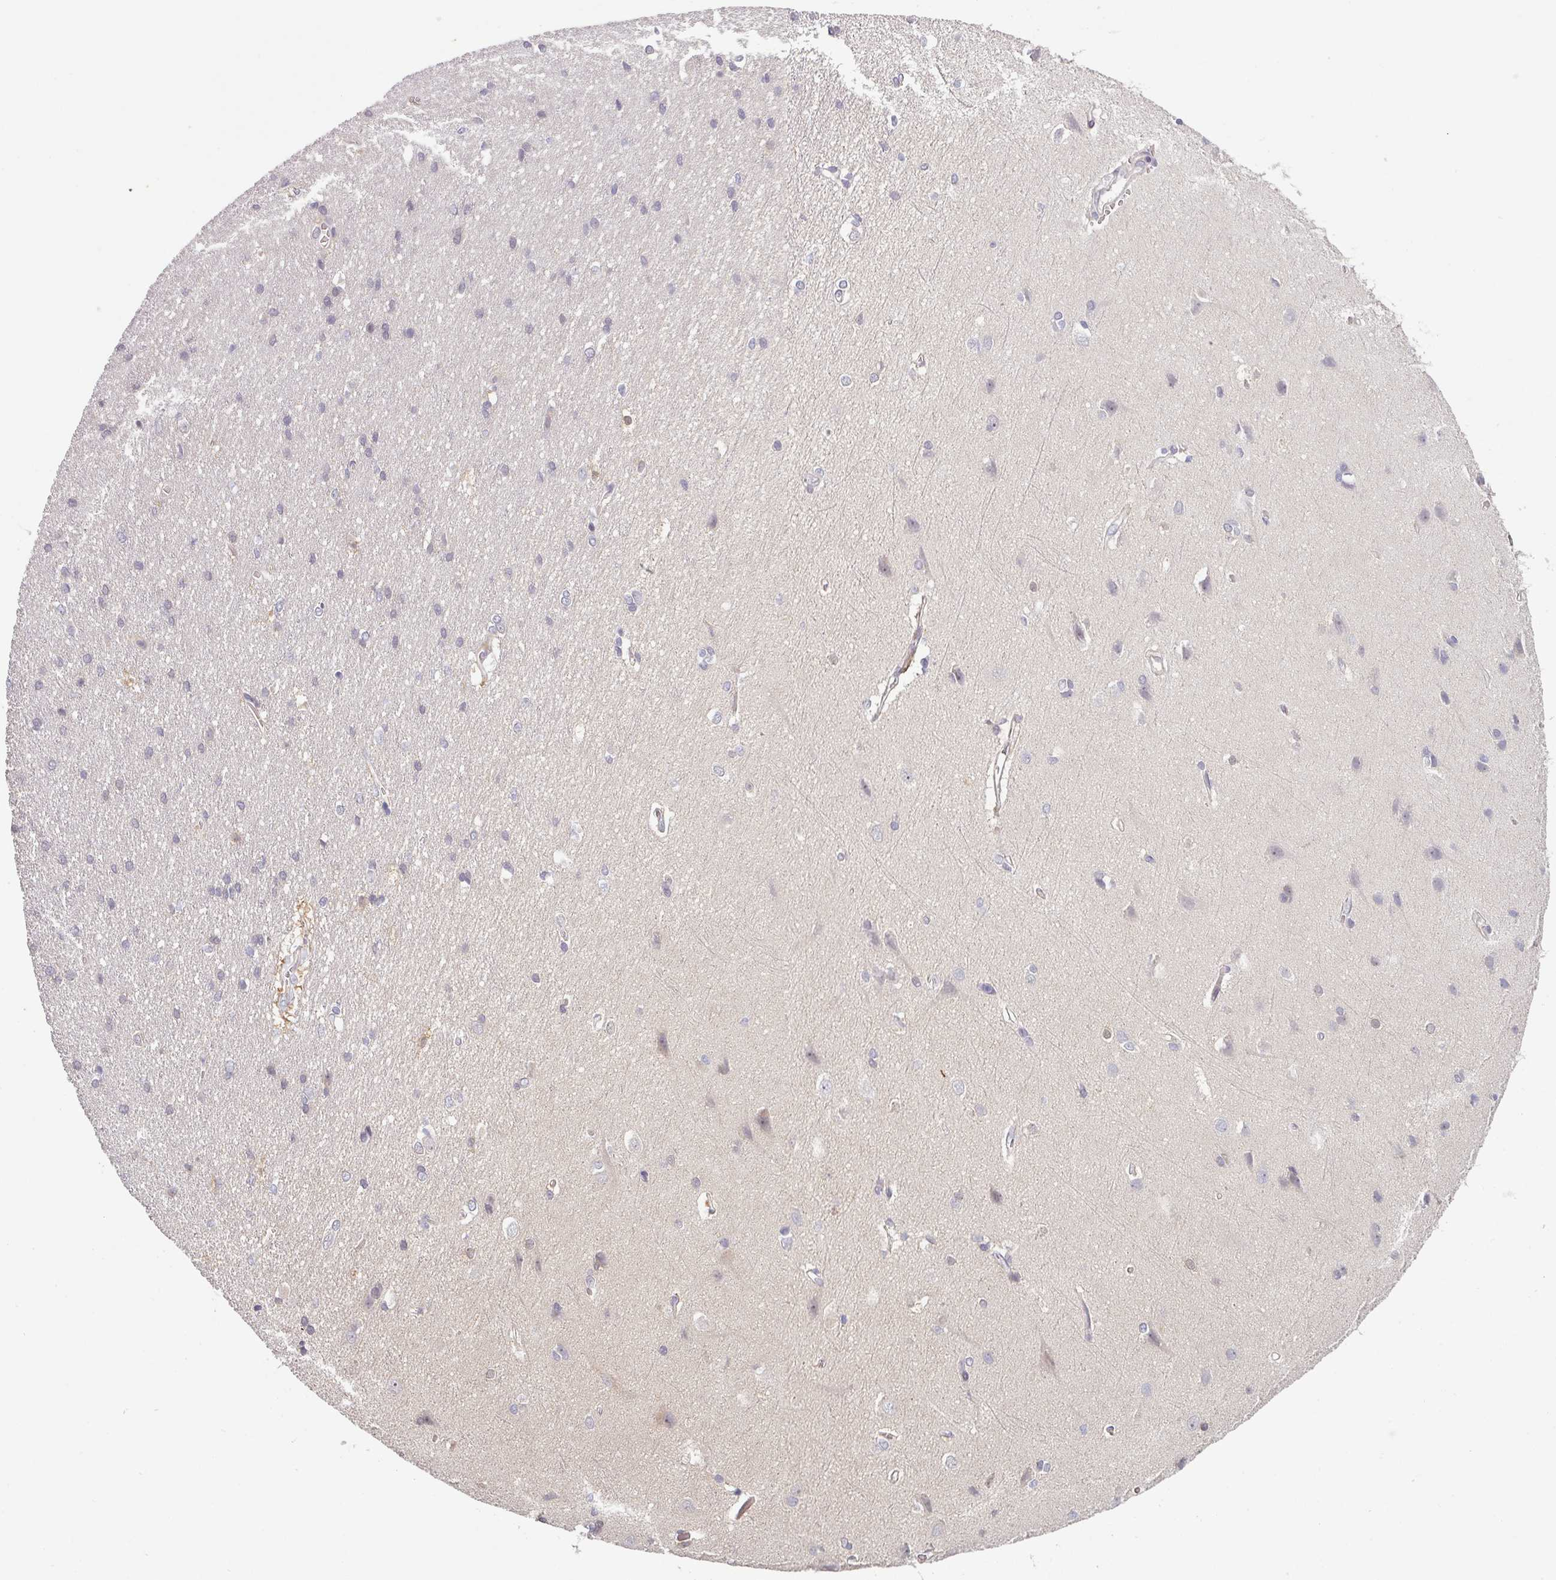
{"staining": {"intensity": "weak", "quantity": "25%-75%", "location": "cytoplasmic/membranous"}, "tissue": "cerebral cortex", "cell_type": "Endothelial cells", "image_type": "normal", "snomed": [{"axis": "morphology", "description": "Normal tissue, NOS"}, {"axis": "topography", "description": "Cerebral cortex"}], "caption": "A high-resolution micrograph shows IHC staining of normal cerebral cortex, which displays weak cytoplasmic/membranous staining in about 25%-75% of endothelial cells.", "gene": "PRAMEF12", "patient": {"sex": "male", "age": 37}}